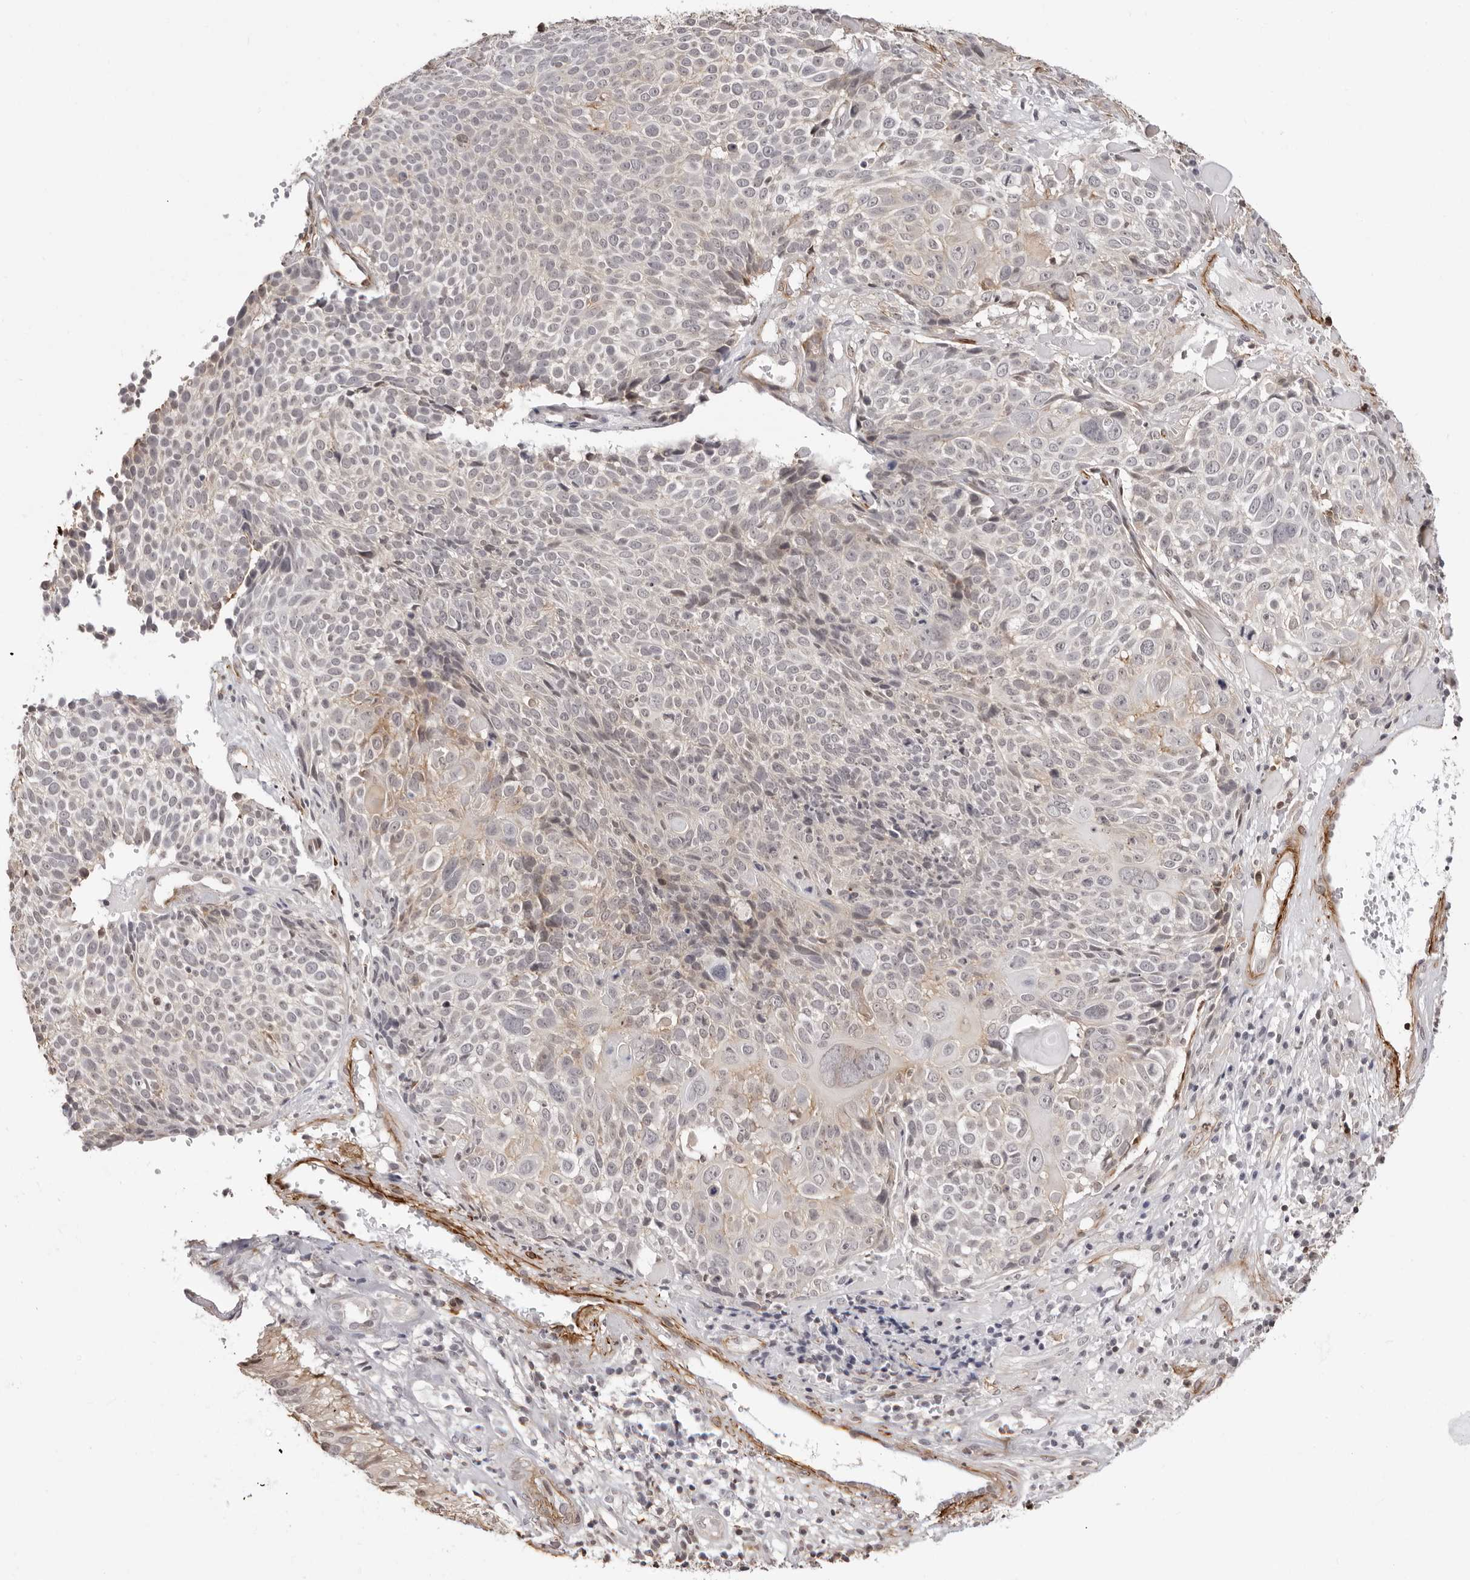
{"staining": {"intensity": "weak", "quantity": "<25%", "location": "cytoplasmic/membranous"}, "tissue": "cervical cancer", "cell_type": "Tumor cells", "image_type": "cancer", "snomed": [{"axis": "morphology", "description": "Squamous cell carcinoma, NOS"}, {"axis": "topography", "description": "Cervix"}], "caption": "High magnification brightfield microscopy of cervical cancer stained with DAB (brown) and counterstained with hematoxylin (blue): tumor cells show no significant positivity. (Stains: DAB immunohistochemistry (IHC) with hematoxylin counter stain, Microscopy: brightfield microscopy at high magnification).", "gene": "UNK", "patient": {"sex": "female", "age": 74}}